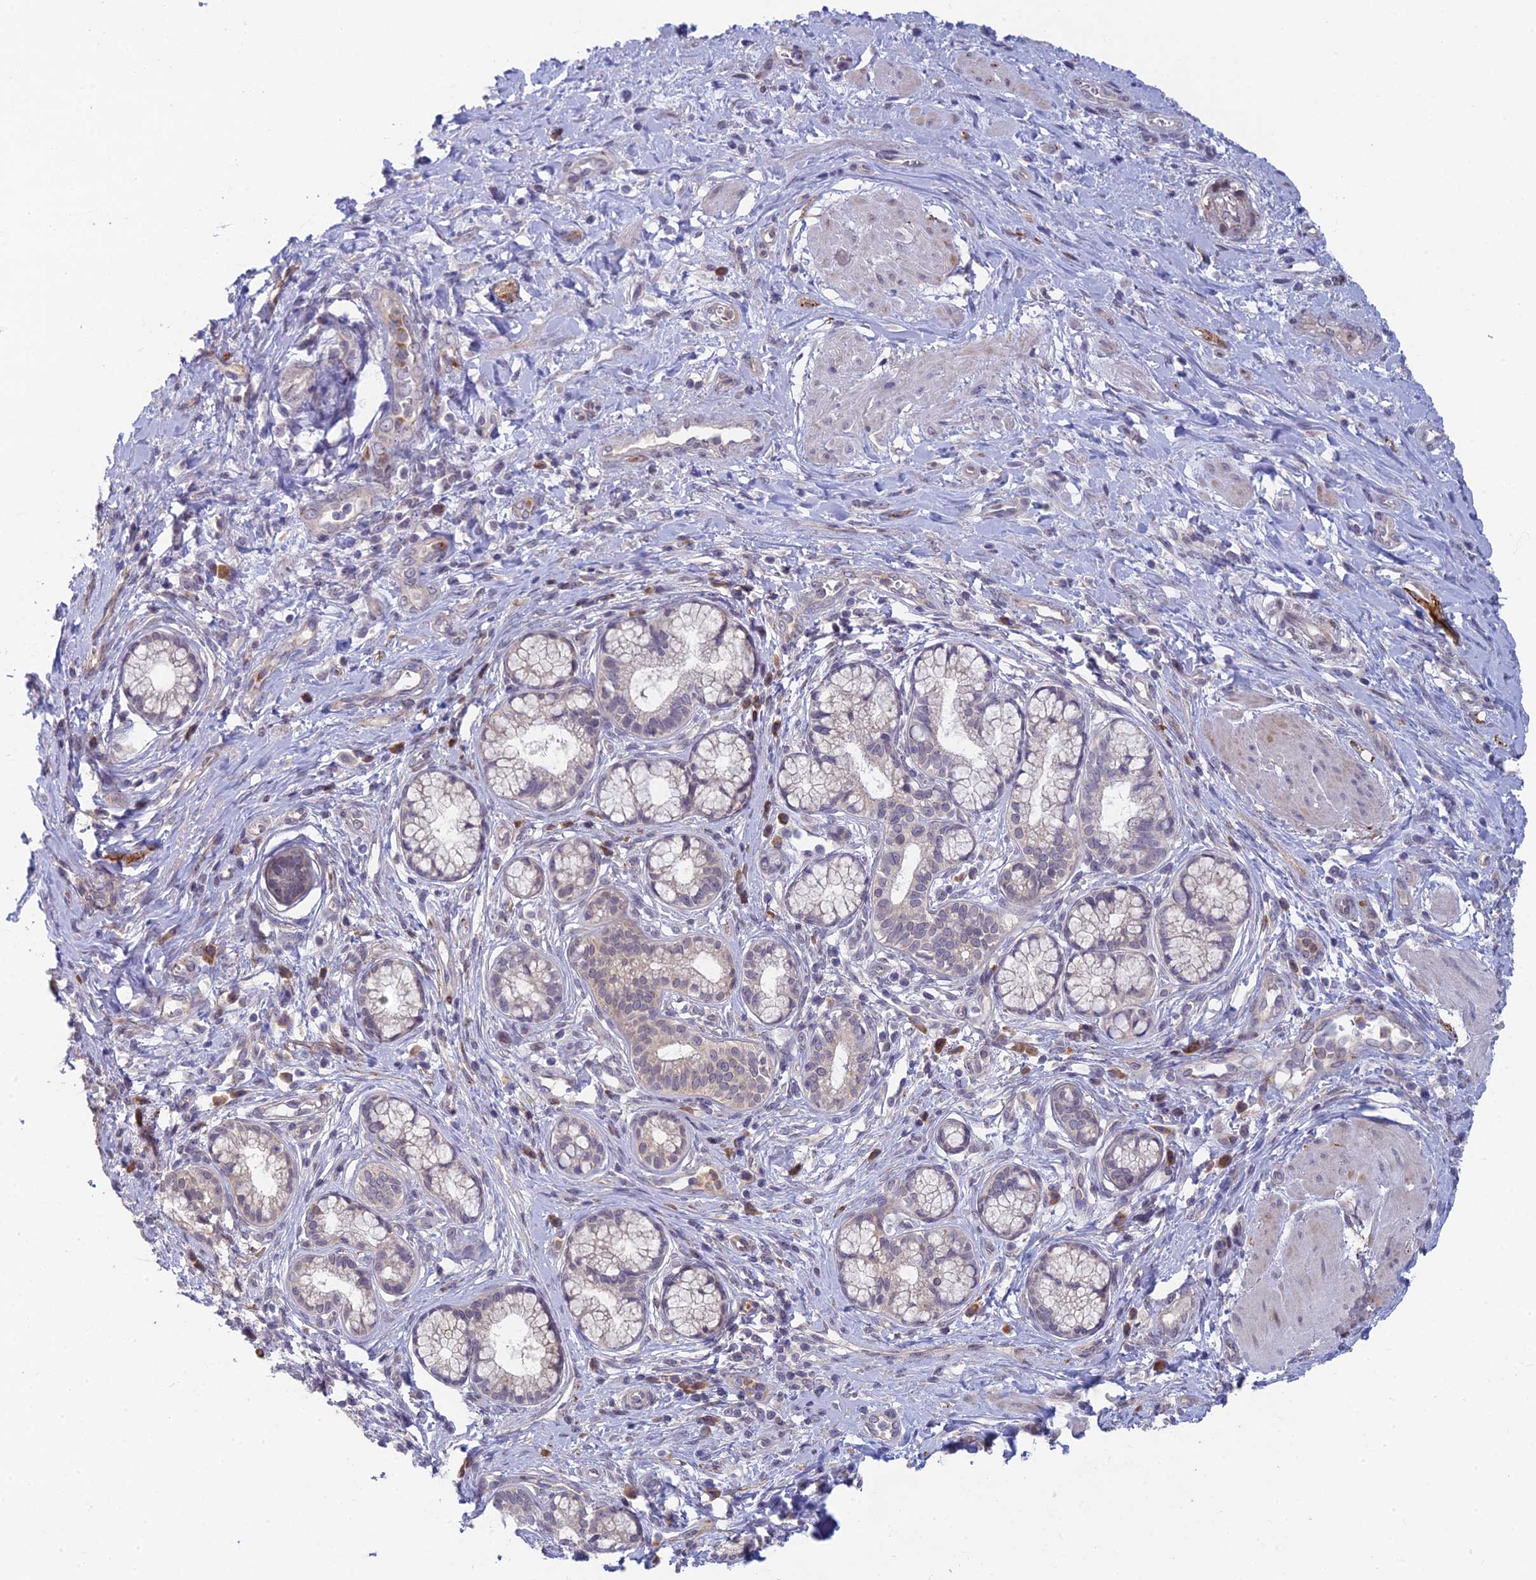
{"staining": {"intensity": "weak", "quantity": "<25%", "location": "cytoplasmic/membranous"}, "tissue": "pancreatic cancer", "cell_type": "Tumor cells", "image_type": "cancer", "snomed": [{"axis": "morphology", "description": "Adenocarcinoma, NOS"}, {"axis": "topography", "description": "Pancreas"}], "caption": "This is an immunohistochemistry (IHC) image of human pancreatic cancer (adenocarcinoma). There is no positivity in tumor cells.", "gene": "PPP1R26", "patient": {"sex": "male", "age": 72}}